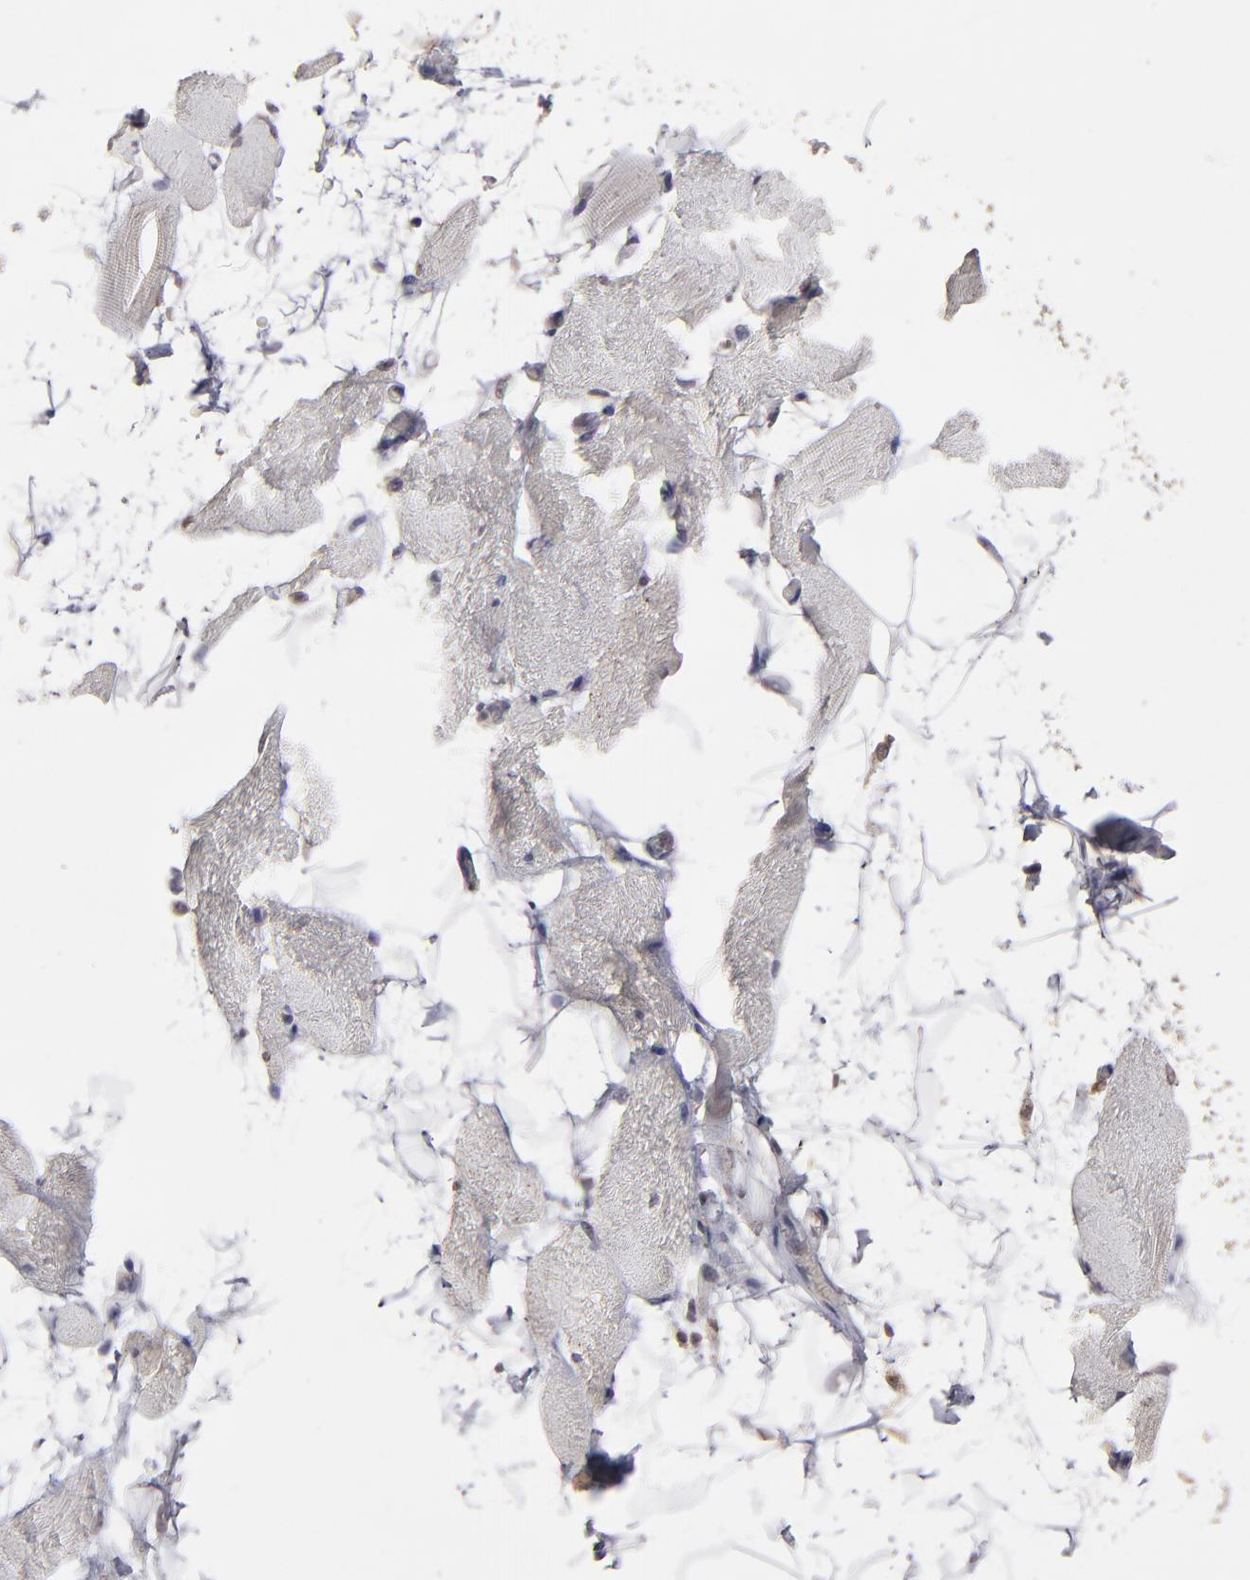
{"staining": {"intensity": "negative", "quantity": "none", "location": "none"}, "tissue": "skeletal muscle", "cell_type": "Myocytes", "image_type": "normal", "snomed": [{"axis": "morphology", "description": "Normal tissue, NOS"}, {"axis": "topography", "description": "Skeletal muscle"}, {"axis": "topography", "description": "Parathyroid gland"}], "caption": "This is an immunohistochemistry (IHC) histopathology image of unremarkable skeletal muscle. There is no expression in myocytes.", "gene": "ITGB5", "patient": {"sex": "female", "age": 37}}